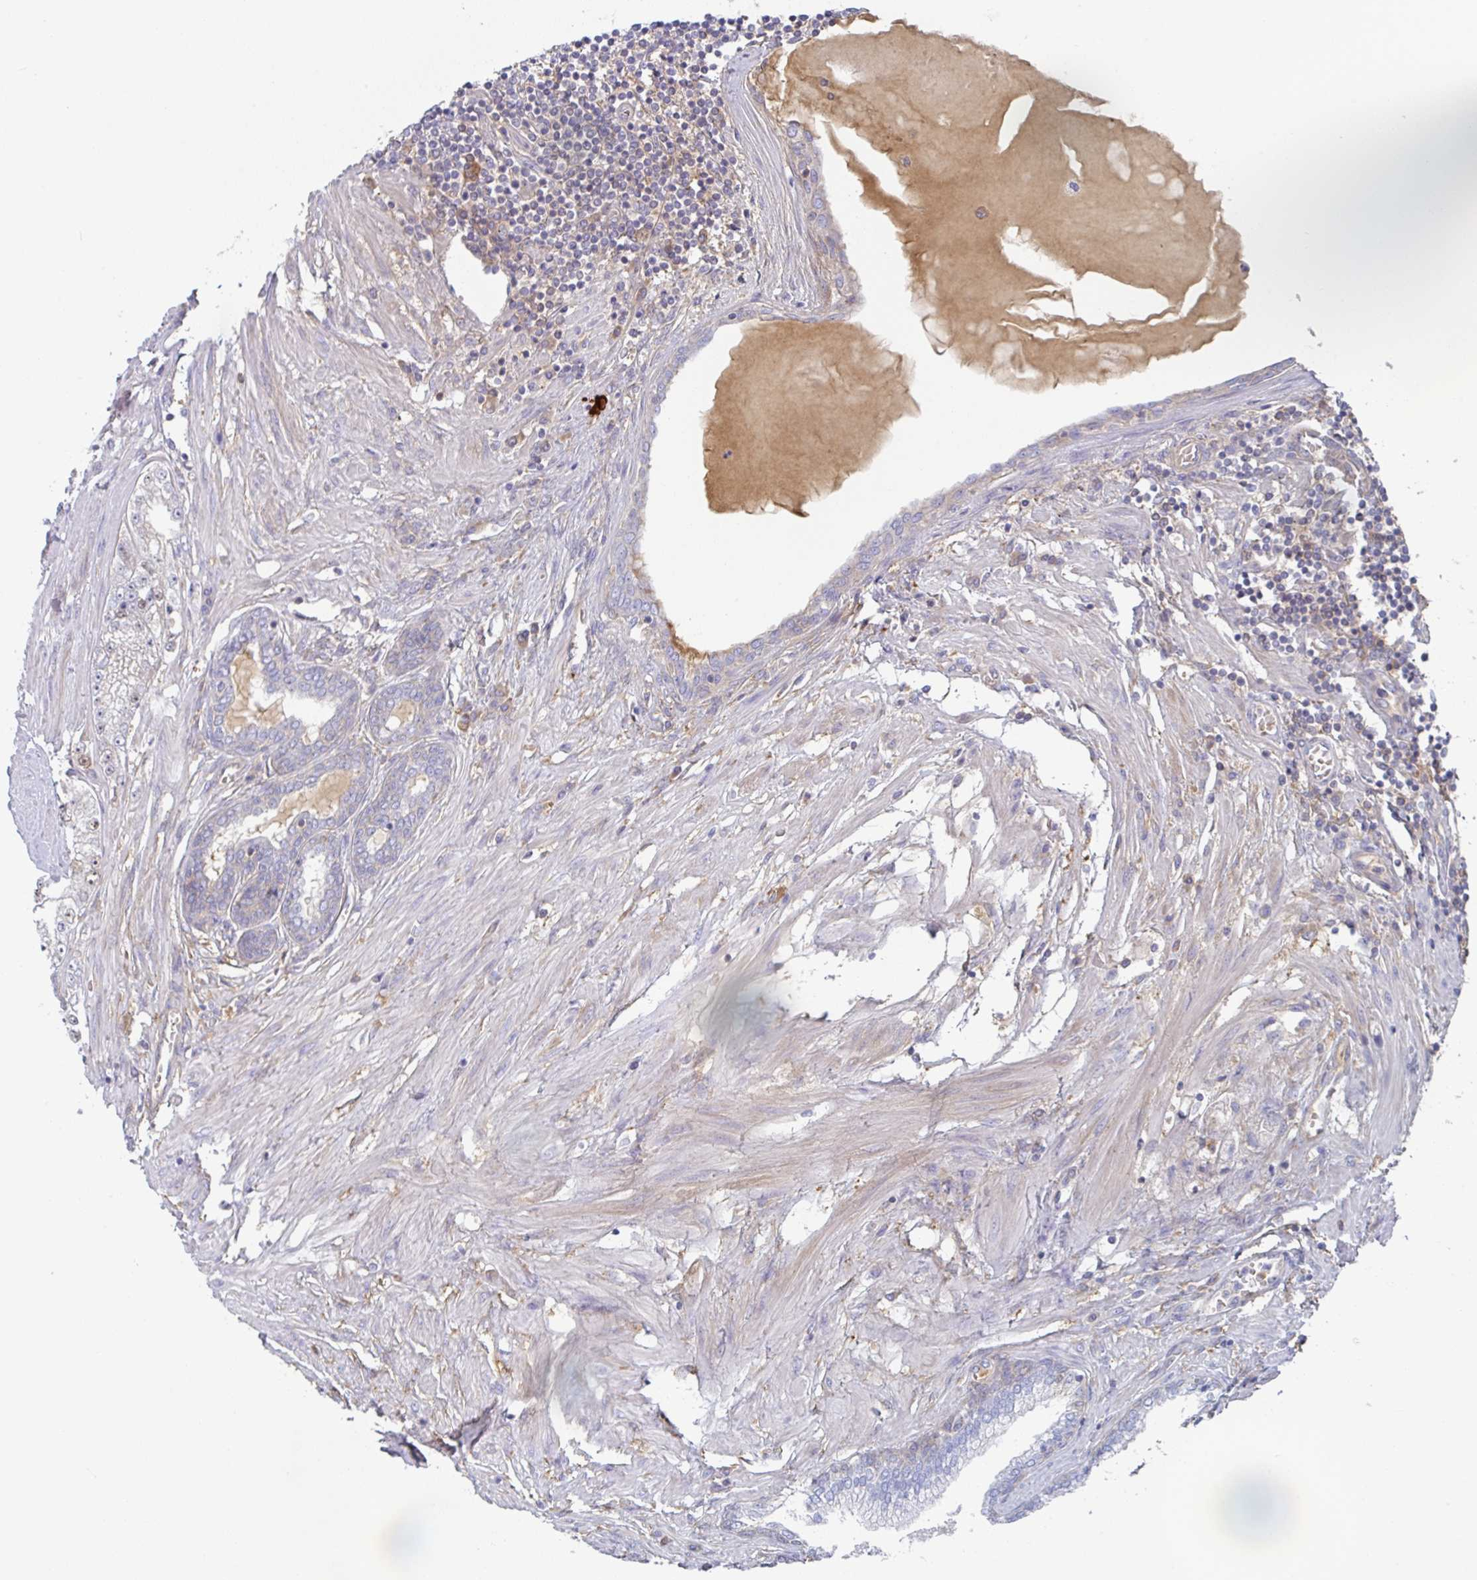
{"staining": {"intensity": "weak", "quantity": "<25%", "location": "nuclear"}, "tissue": "prostate cancer", "cell_type": "Tumor cells", "image_type": "cancer", "snomed": [{"axis": "morphology", "description": "Adenocarcinoma, High grade"}, {"axis": "topography", "description": "Prostate"}], "caption": "An immunohistochemistry (IHC) photomicrograph of prostate cancer is shown. There is no staining in tumor cells of prostate cancer.", "gene": "AMPD2", "patient": {"sex": "male", "age": 69}}